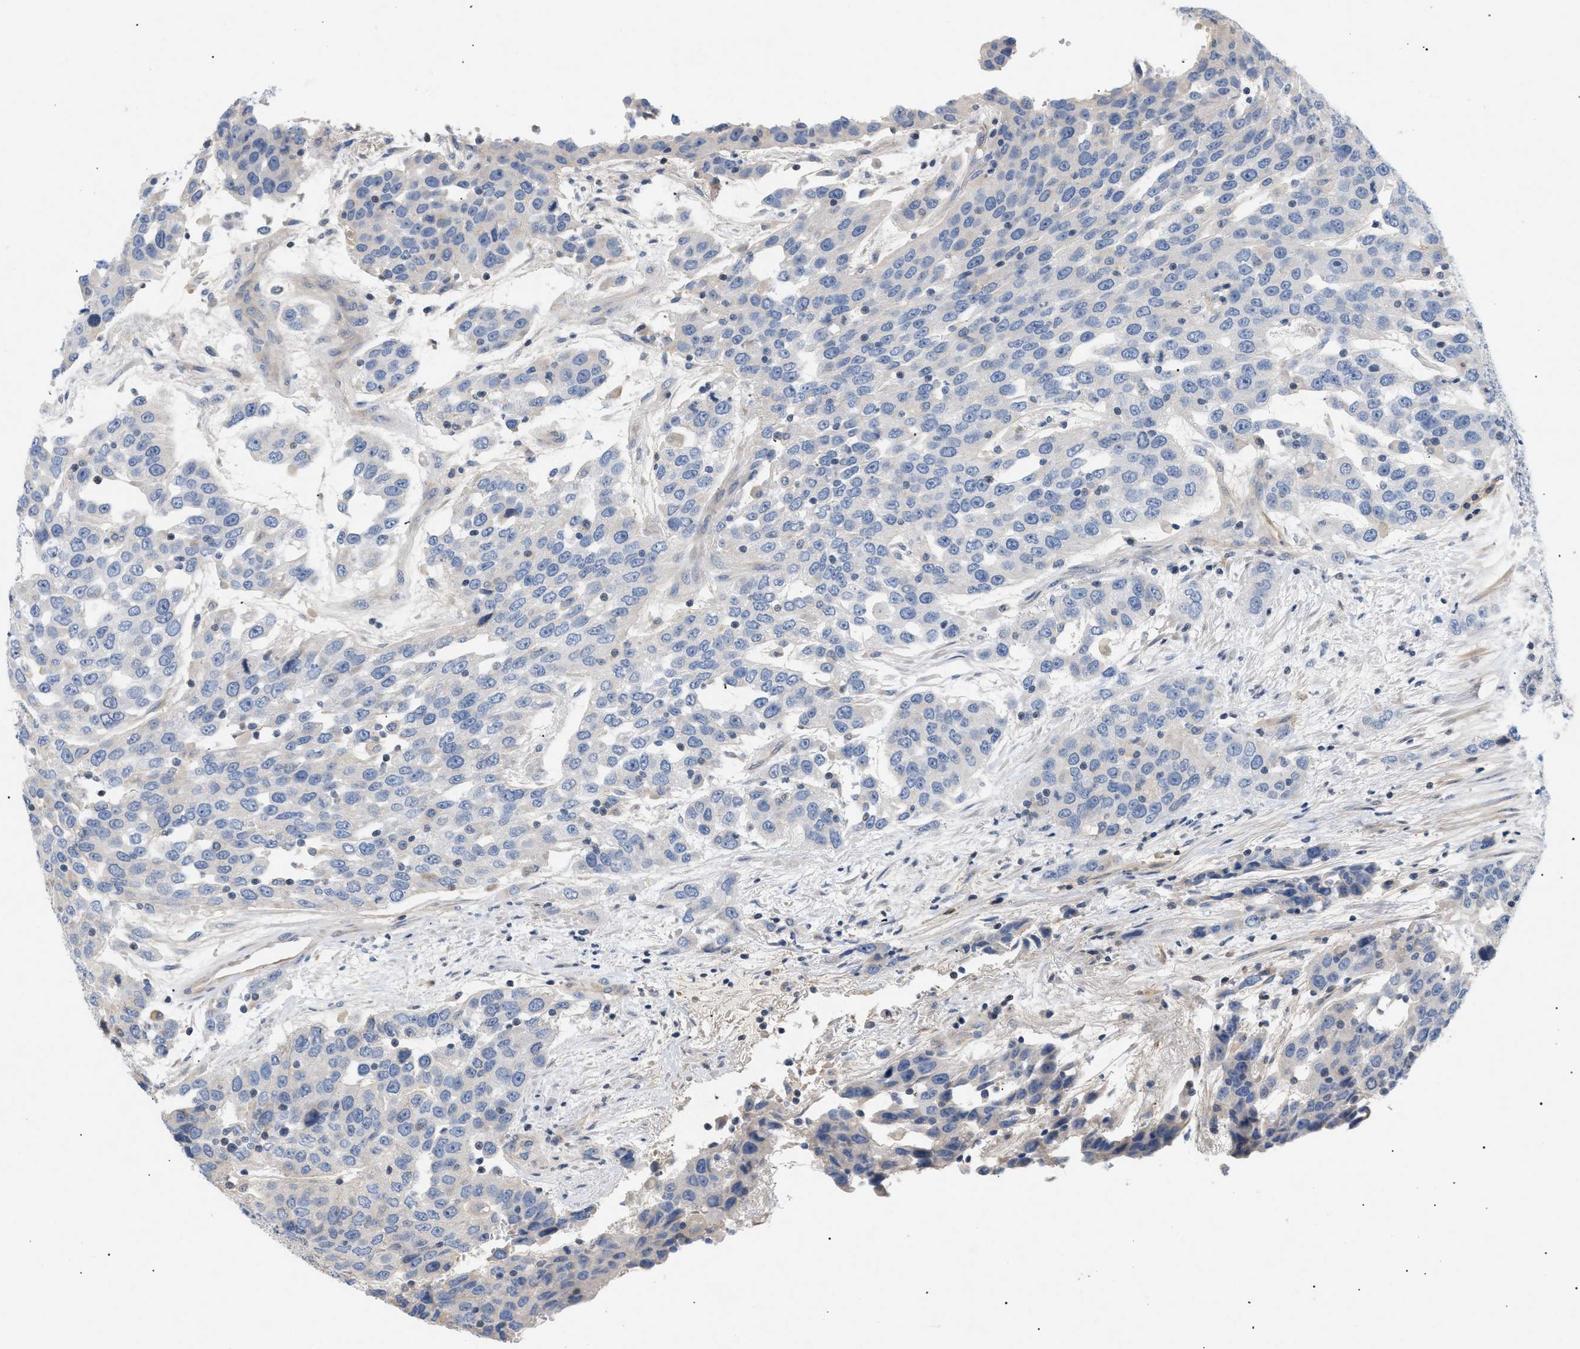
{"staining": {"intensity": "negative", "quantity": "none", "location": "none"}, "tissue": "urothelial cancer", "cell_type": "Tumor cells", "image_type": "cancer", "snomed": [{"axis": "morphology", "description": "Urothelial carcinoma, High grade"}, {"axis": "topography", "description": "Urinary bladder"}], "caption": "Immunohistochemistry micrograph of neoplastic tissue: urothelial cancer stained with DAB (3,3'-diaminobenzidine) reveals no significant protein staining in tumor cells. Brightfield microscopy of immunohistochemistry (IHC) stained with DAB (brown) and hematoxylin (blue), captured at high magnification.", "gene": "FARS2", "patient": {"sex": "female", "age": 80}}